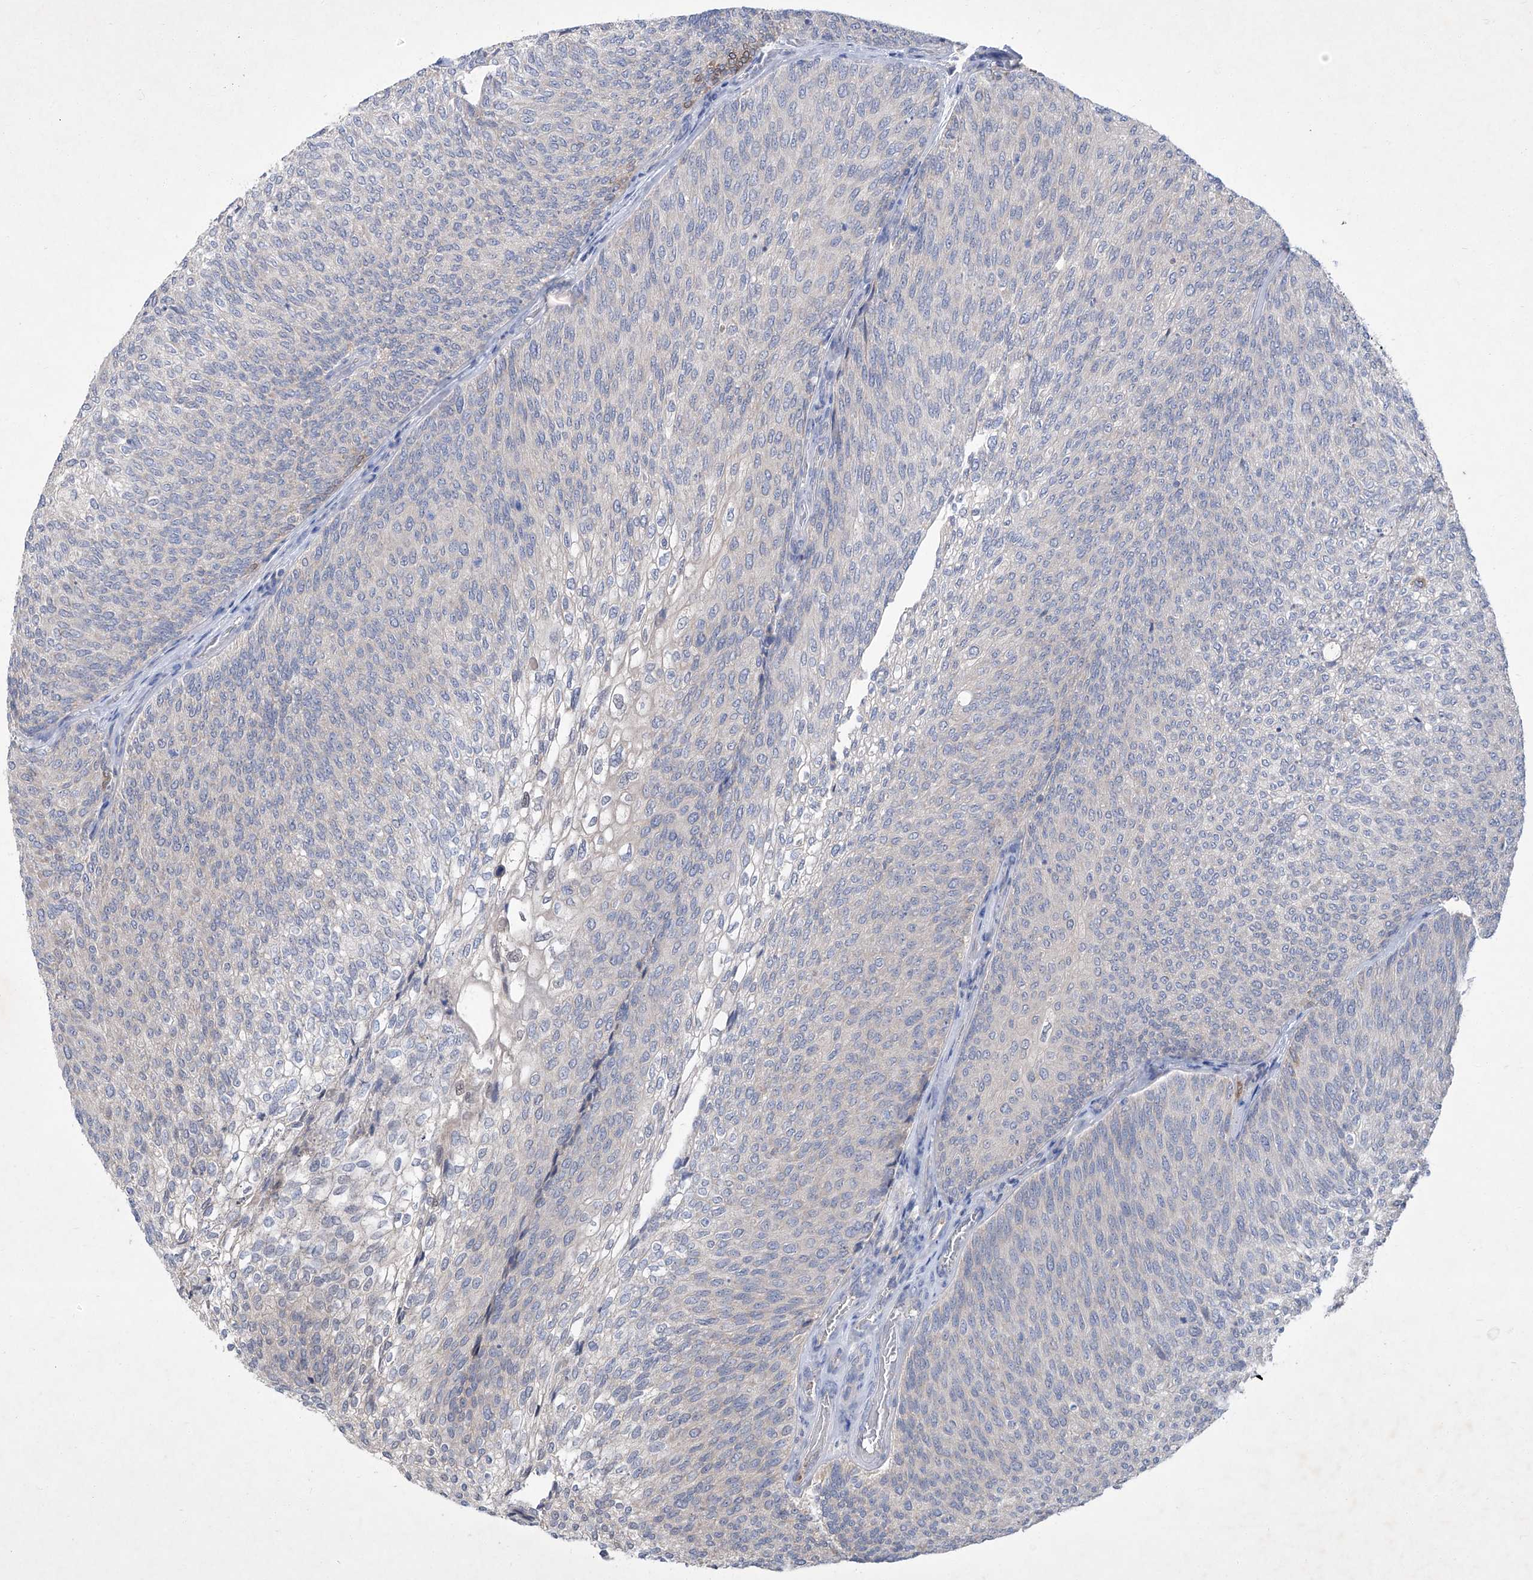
{"staining": {"intensity": "negative", "quantity": "none", "location": "none"}, "tissue": "urothelial cancer", "cell_type": "Tumor cells", "image_type": "cancer", "snomed": [{"axis": "morphology", "description": "Urothelial carcinoma, Low grade"}, {"axis": "topography", "description": "Urinary bladder"}], "caption": "Low-grade urothelial carcinoma stained for a protein using immunohistochemistry reveals no expression tumor cells.", "gene": "SBK2", "patient": {"sex": "female", "age": 79}}